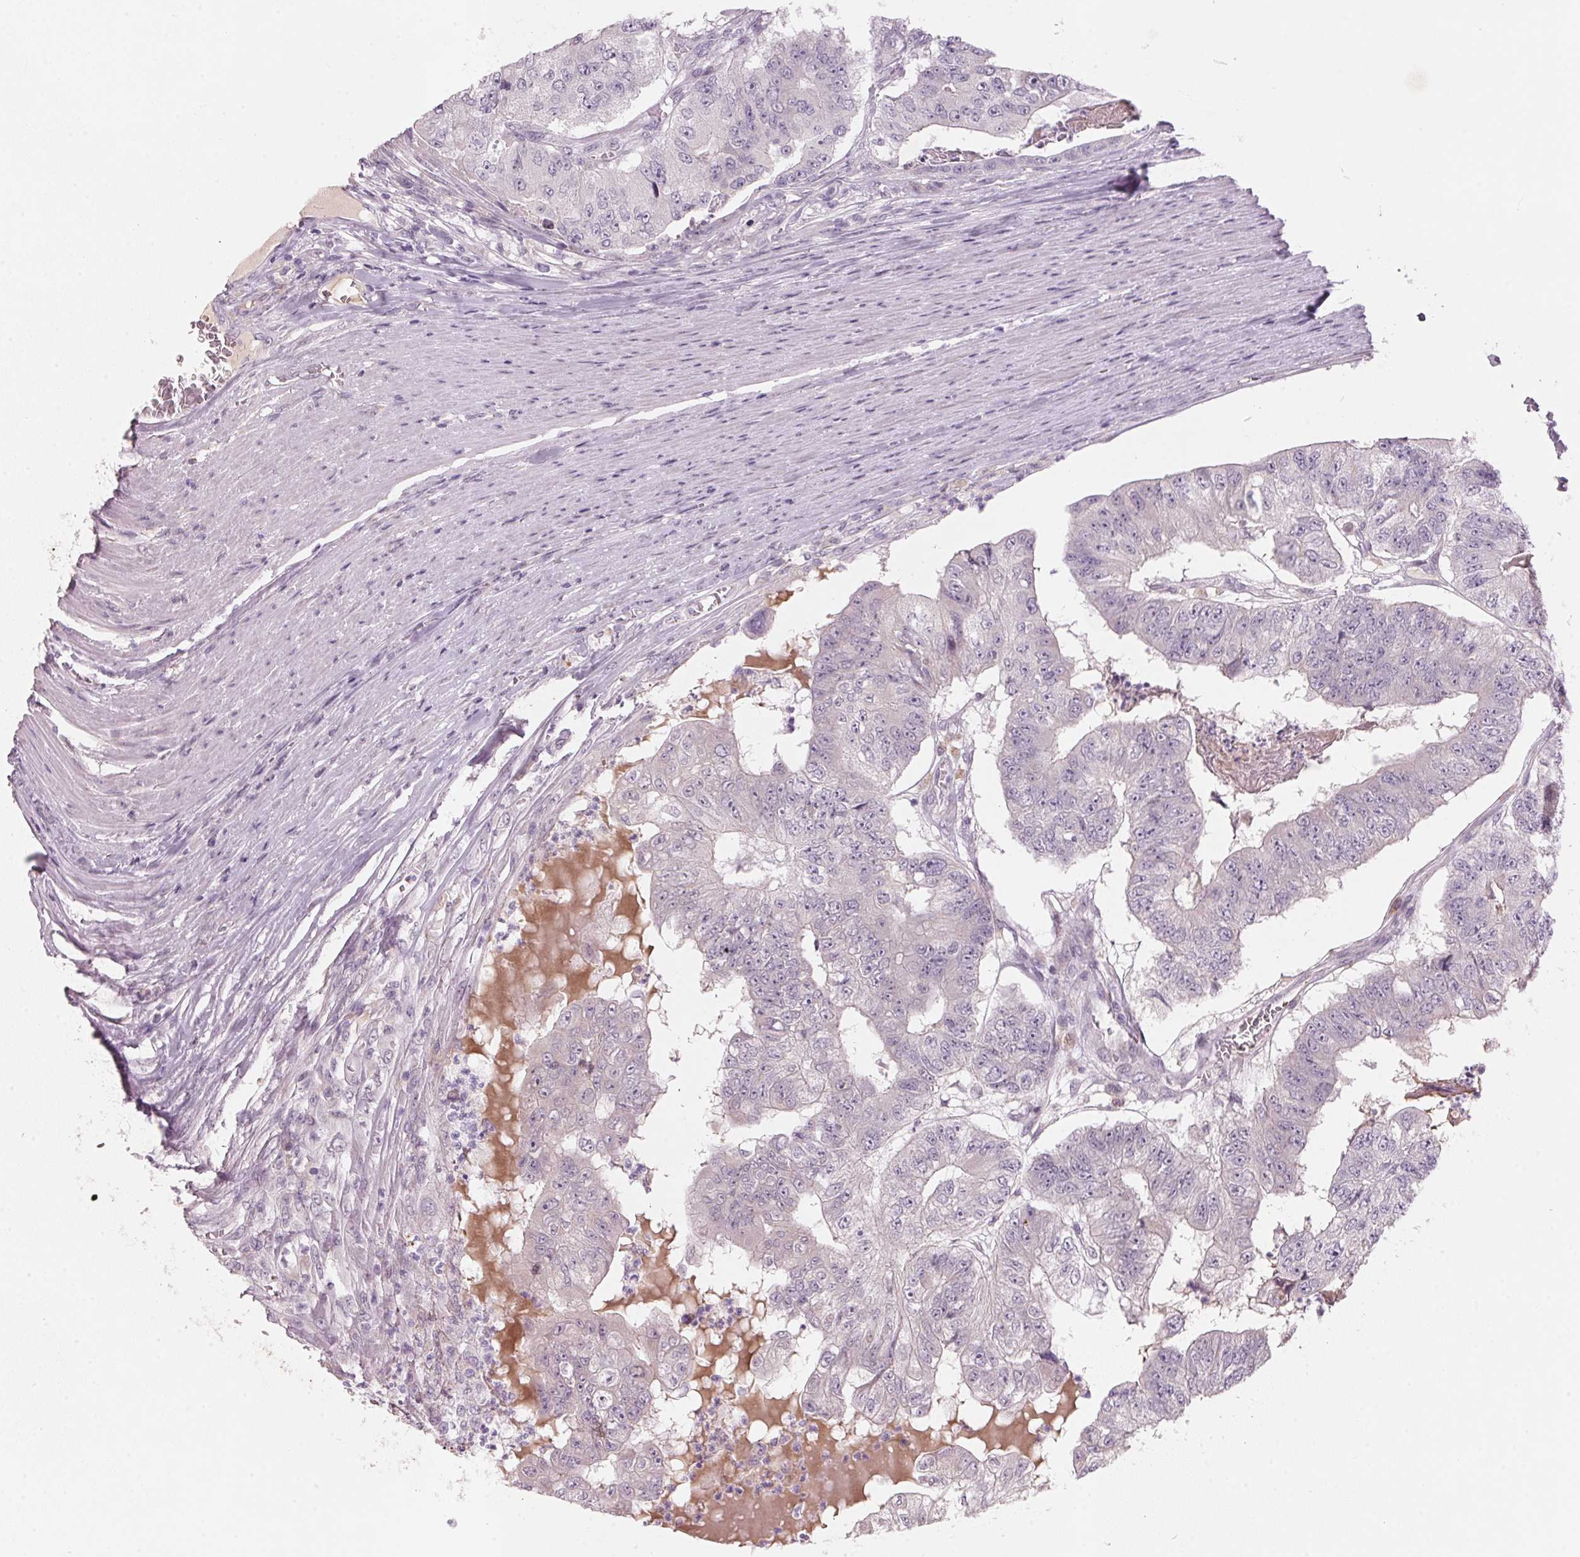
{"staining": {"intensity": "negative", "quantity": "none", "location": "none"}, "tissue": "colorectal cancer", "cell_type": "Tumor cells", "image_type": "cancer", "snomed": [{"axis": "morphology", "description": "Adenocarcinoma, NOS"}, {"axis": "topography", "description": "Colon"}], "caption": "Colorectal adenocarcinoma was stained to show a protein in brown. There is no significant expression in tumor cells.", "gene": "ADAM20", "patient": {"sex": "female", "age": 67}}